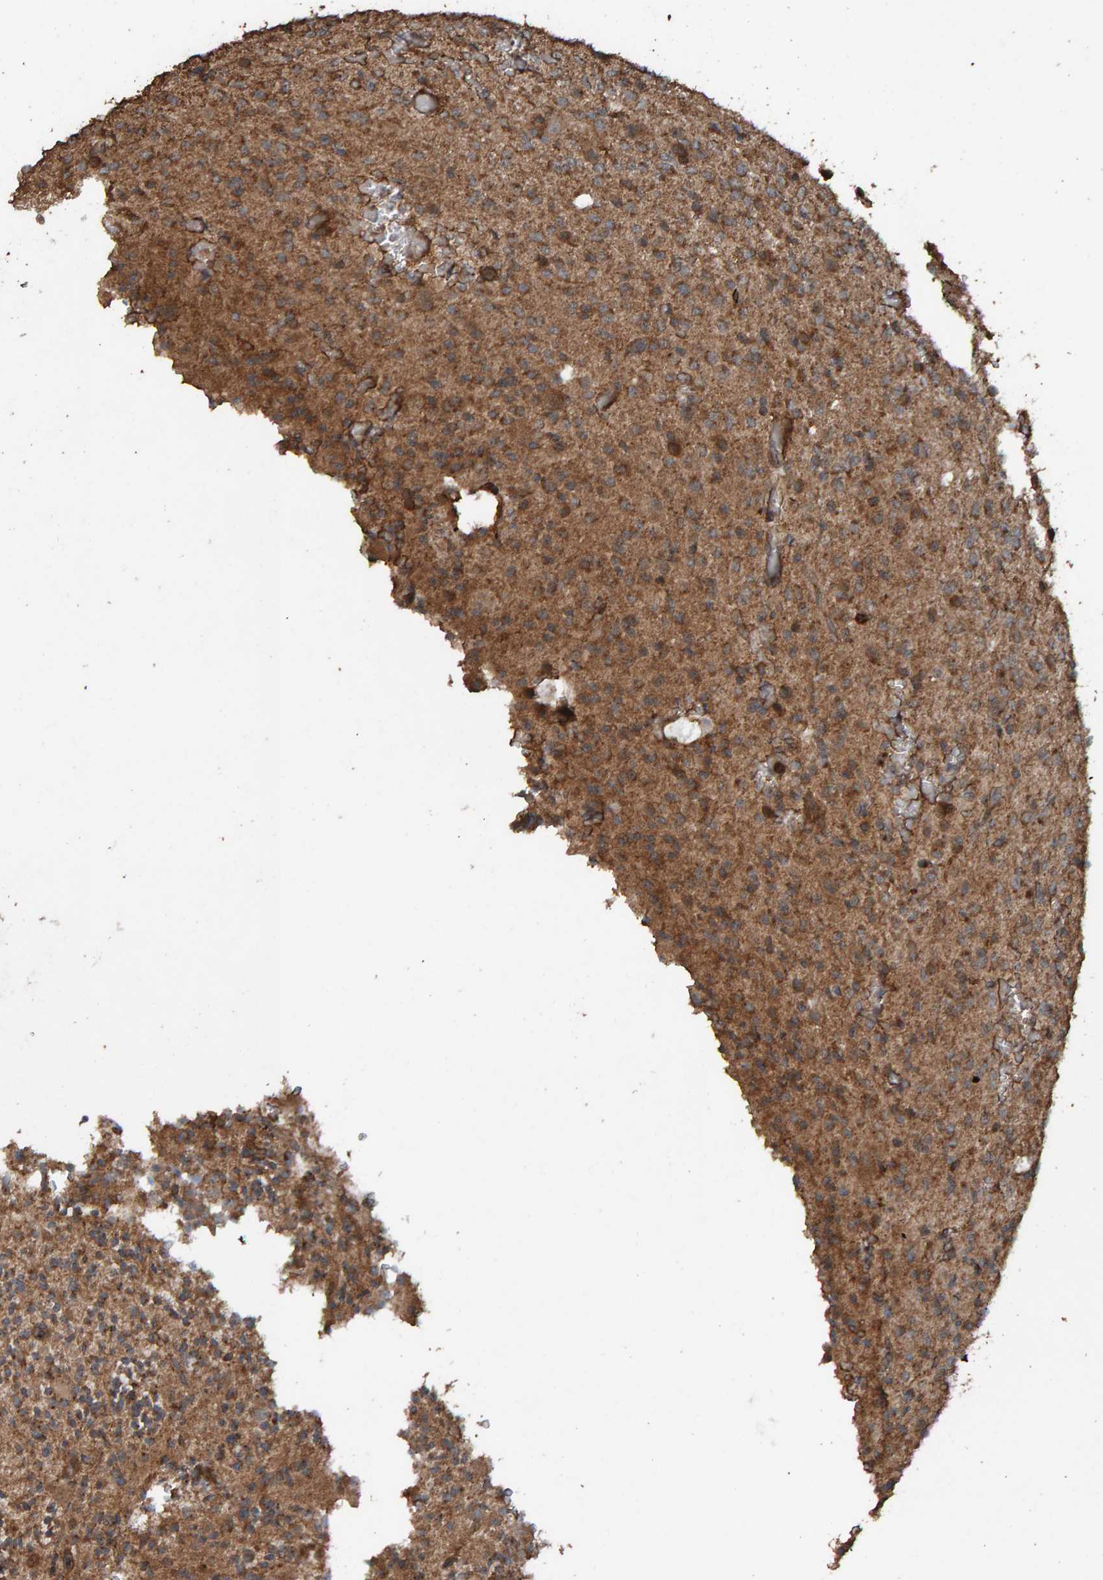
{"staining": {"intensity": "moderate", "quantity": ">75%", "location": "cytoplasmic/membranous"}, "tissue": "glioma", "cell_type": "Tumor cells", "image_type": "cancer", "snomed": [{"axis": "morphology", "description": "Glioma, malignant, High grade"}, {"axis": "topography", "description": "Brain"}], "caption": "This is an image of immunohistochemistry staining of high-grade glioma (malignant), which shows moderate staining in the cytoplasmic/membranous of tumor cells.", "gene": "DUS1L", "patient": {"sex": "male", "age": 34}}